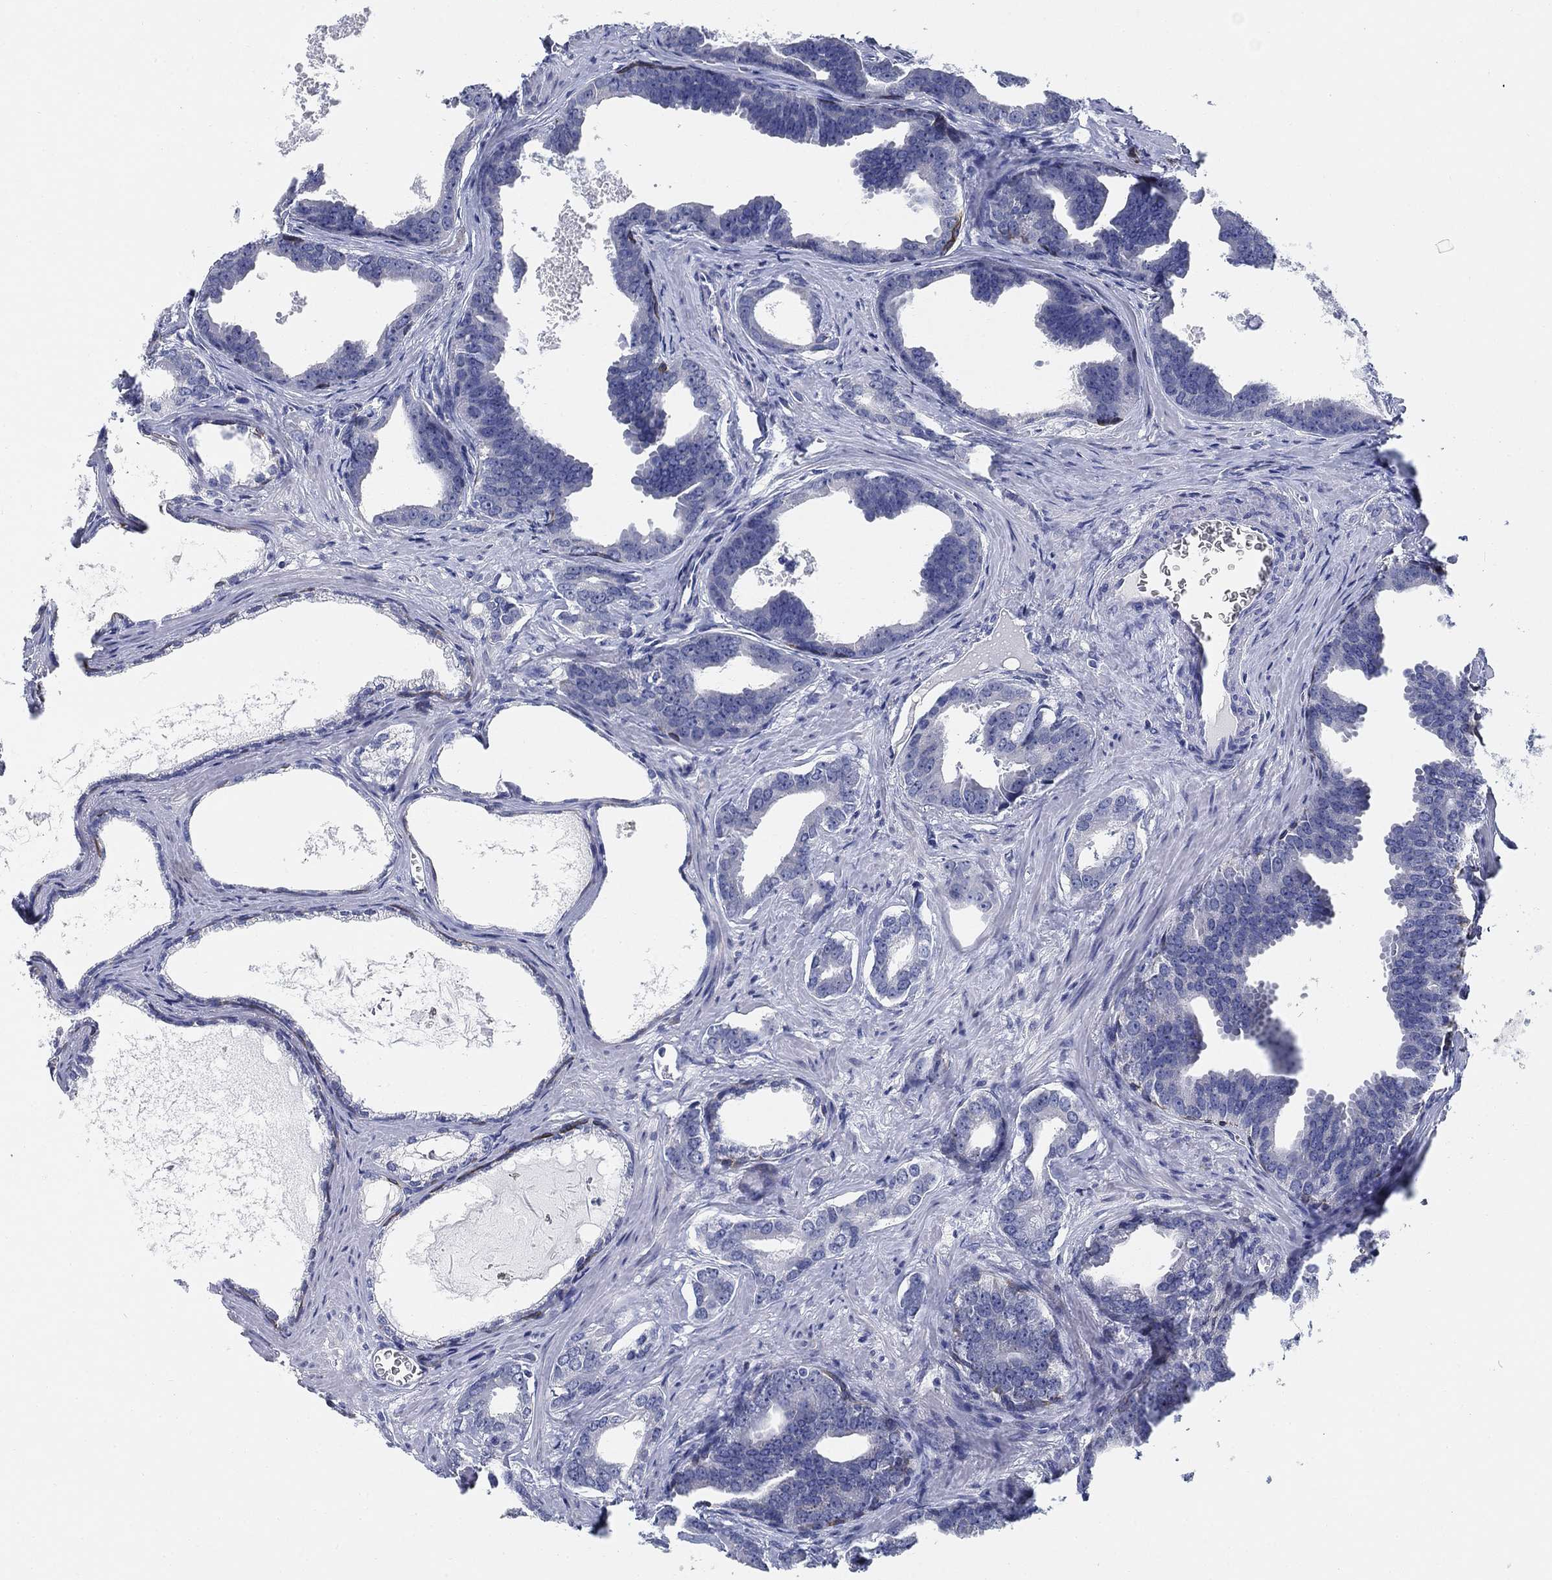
{"staining": {"intensity": "negative", "quantity": "none", "location": "none"}, "tissue": "prostate cancer", "cell_type": "Tumor cells", "image_type": "cancer", "snomed": [{"axis": "morphology", "description": "Adenocarcinoma, NOS"}, {"axis": "topography", "description": "Prostate"}], "caption": "The micrograph shows no significant staining in tumor cells of adenocarcinoma (prostate). (Brightfield microscopy of DAB IHC at high magnification).", "gene": "CLUL1", "patient": {"sex": "male", "age": 66}}